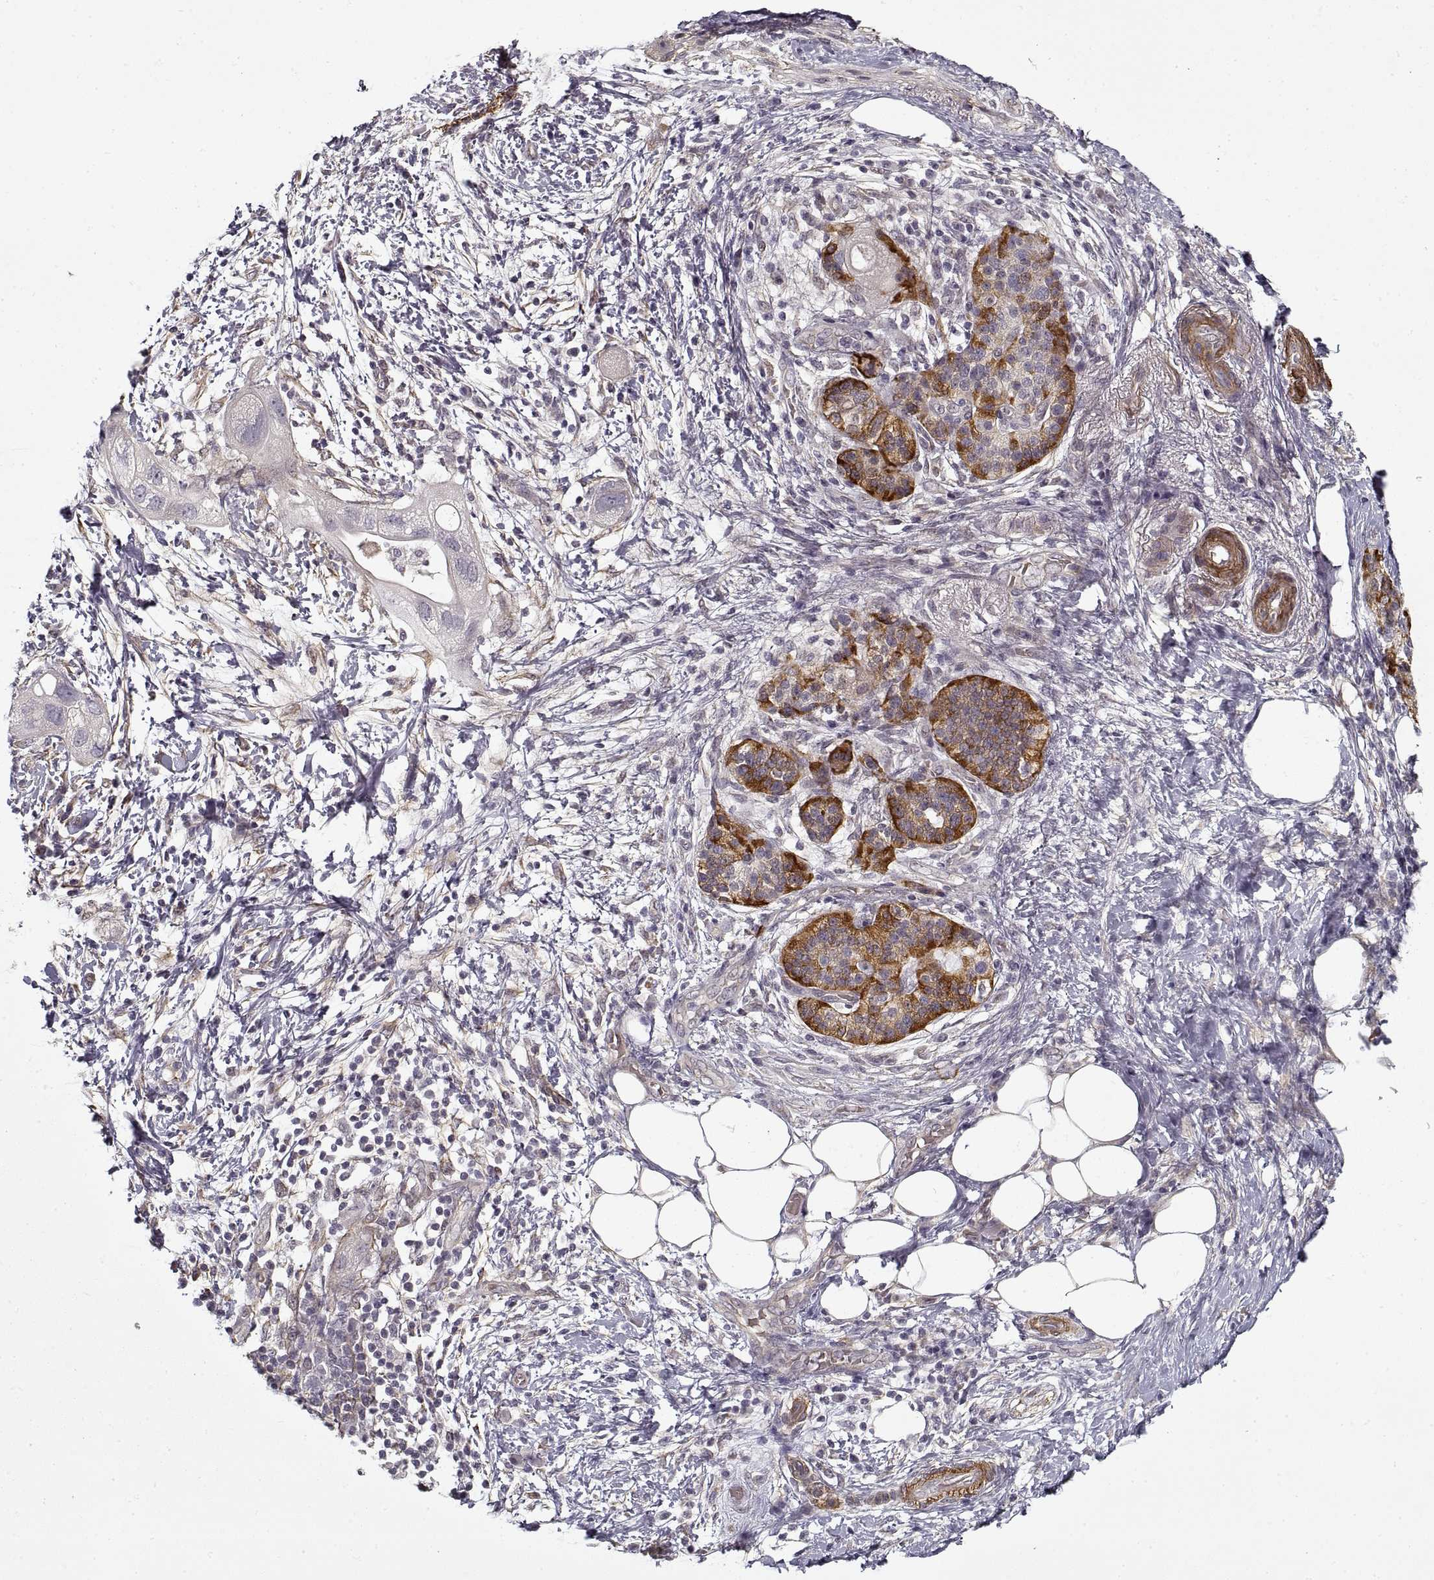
{"staining": {"intensity": "negative", "quantity": "none", "location": "none"}, "tissue": "pancreatic cancer", "cell_type": "Tumor cells", "image_type": "cancer", "snomed": [{"axis": "morphology", "description": "Adenocarcinoma, NOS"}, {"axis": "topography", "description": "Pancreas"}], "caption": "This image is of pancreatic cancer stained with immunohistochemistry to label a protein in brown with the nuclei are counter-stained blue. There is no staining in tumor cells. The staining is performed using DAB (3,3'-diaminobenzidine) brown chromogen with nuclei counter-stained in using hematoxylin.", "gene": "LAMB2", "patient": {"sex": "female", "age": 72}}